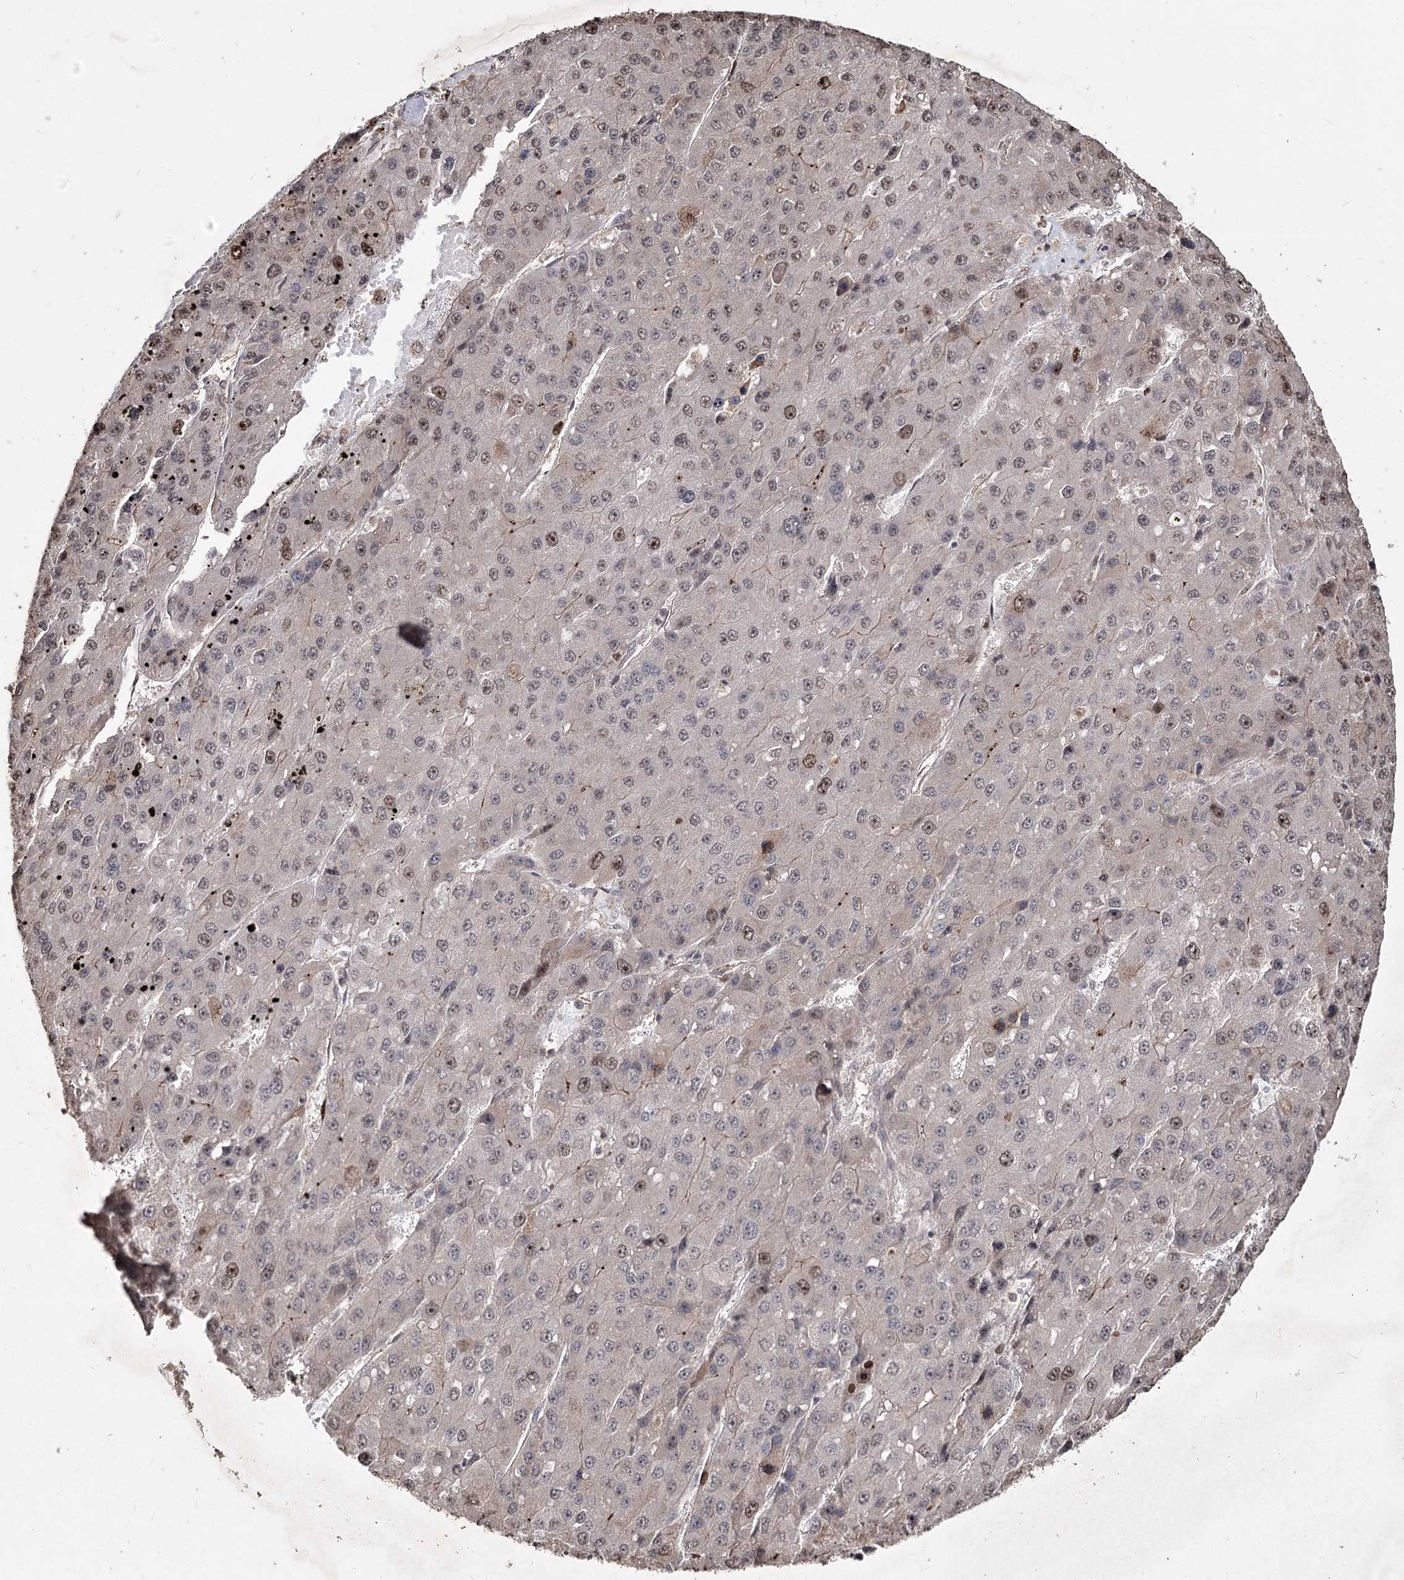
{"staining": {"intensity": "moderate", "quantity": "<25%", "location": "nuclear"}, "tissue": "liver cancer", "cell_type": "Tumor cells", "image_type": "cancer", "snomed": [{"axis": "morphology", "description": "Carcinoma, Hepatocellular, NOS"}, {"axis": "topography", "description": "Liver"}], "caption": "Moderate nuclear positivity is appreciated in approximately <25% of tumor cells in liver hepatocellular carcinoma.", "gene": "PRC1", "patient": {"sex": "female", "age": 73}}